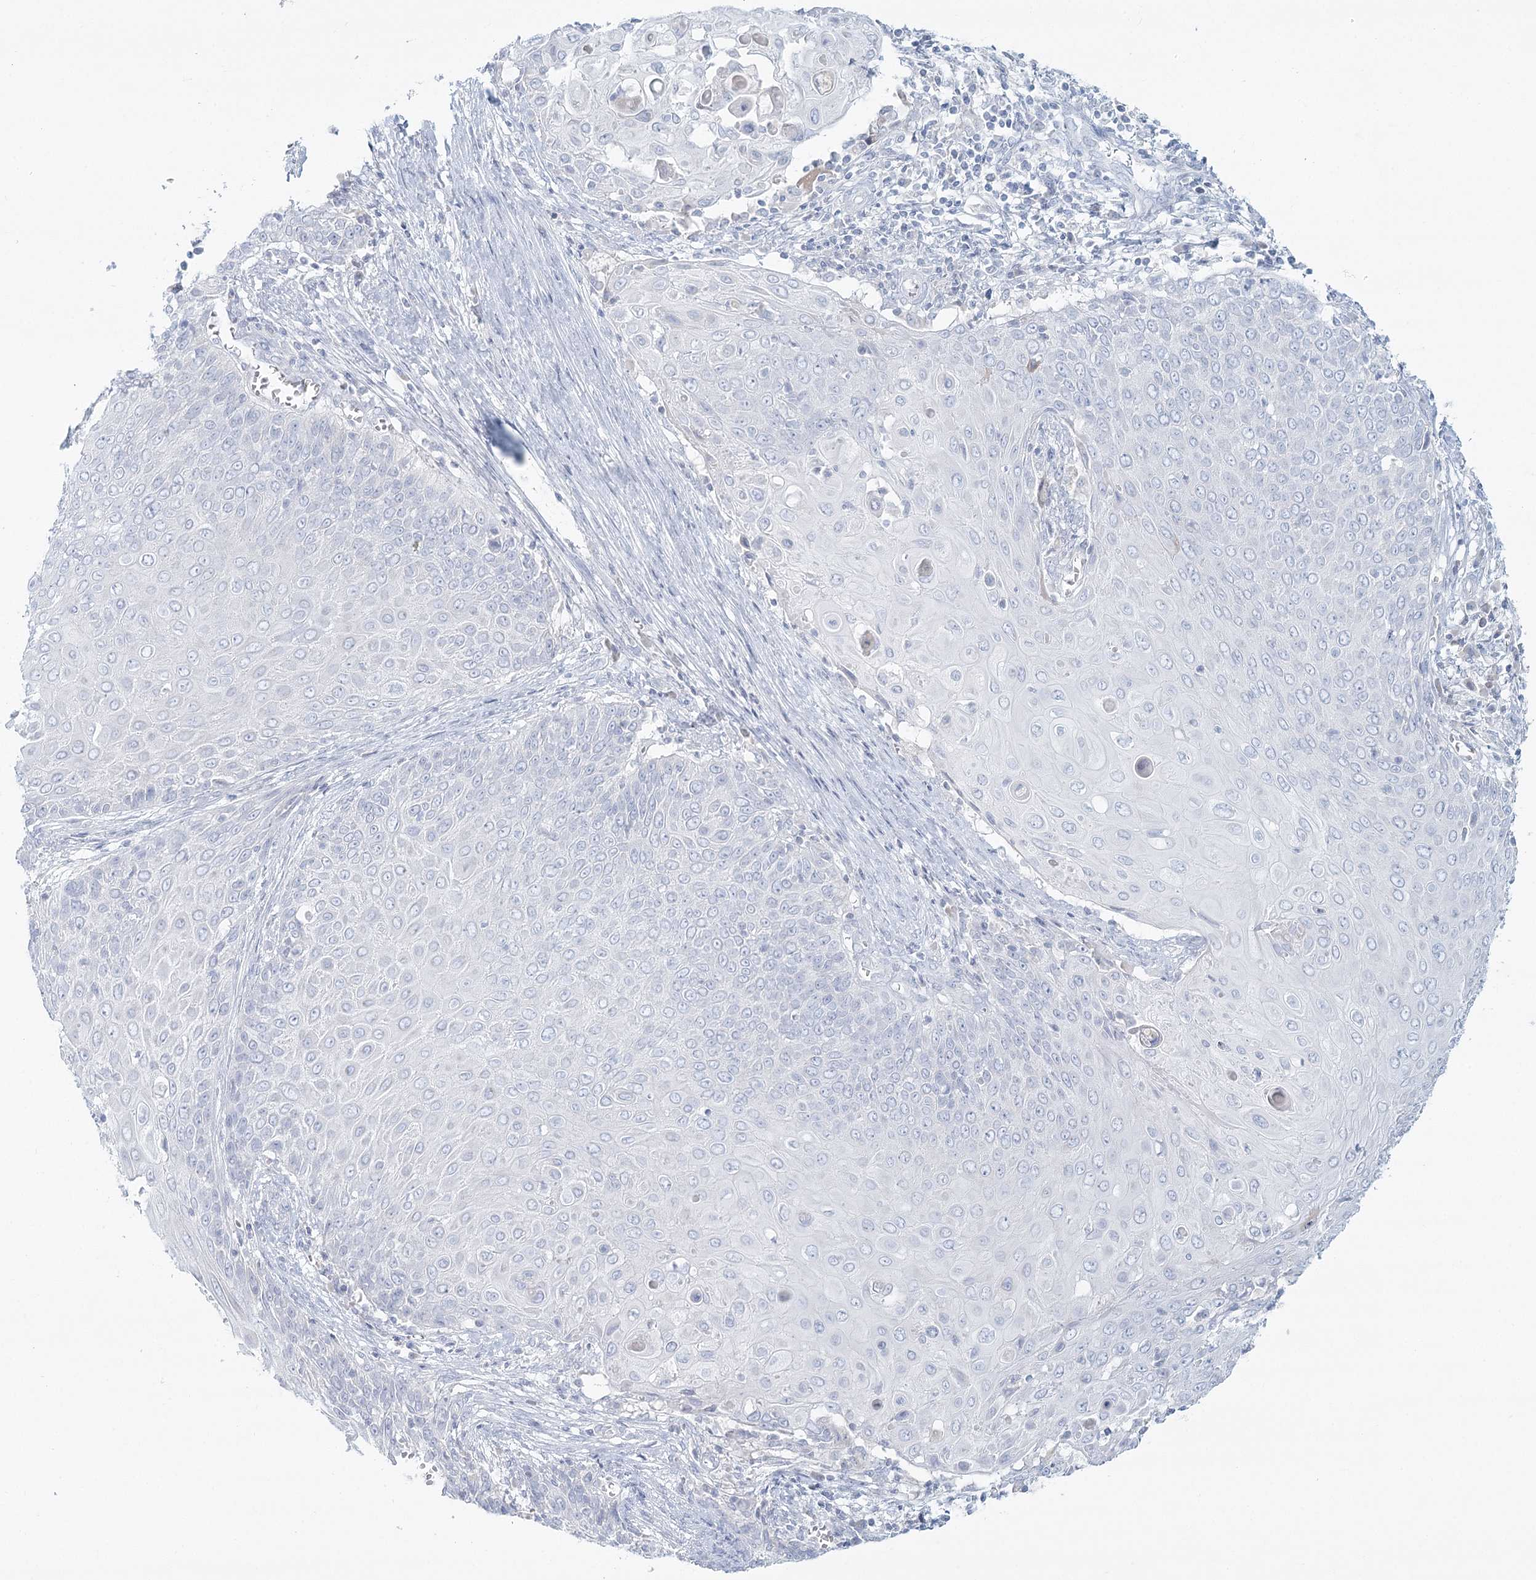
{"staining": {"intensity": "negative", "quantity": "none", "location": "none"}, "tissue": "cervical cancer", "cell_type": "Tumor cells", "image_type": "cancer", "snomed": [{"axis": "morphology", "description": "Squamous cell carcinoma, NOS"}, {"axis": "topography", "description": "Cervix"}], "caption": "Immunohistochemistry photomicrograph of squamous cell carcinoma (cervical) stained for a protein (brown), which demonstrates no staining in tumor cells.", "gene": "DMGDH", "patient": {"sex": "female", "age": 39}}